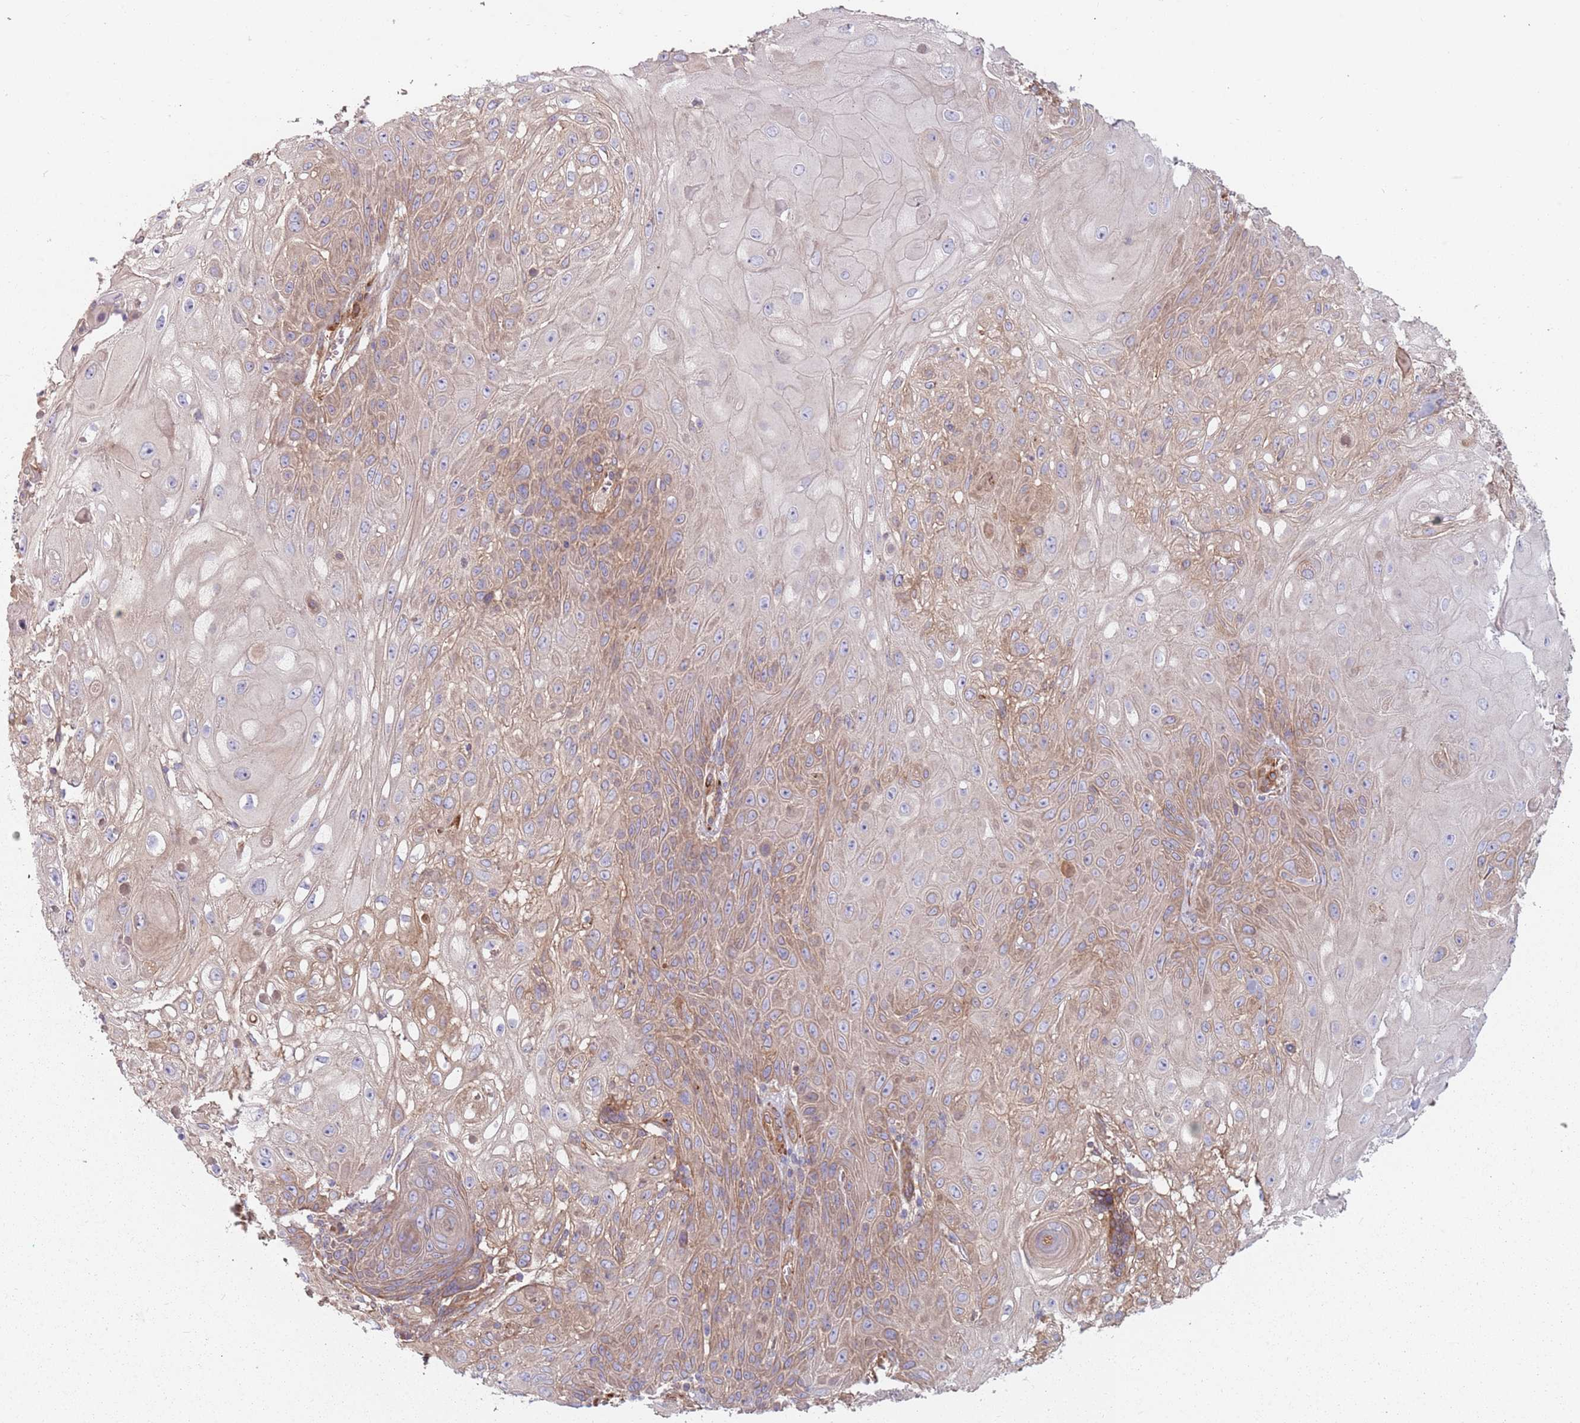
{"staining": {"intensity": "moderate", "quantity": "25%-75%", "location": "cytoplasmic/membranous"}, "tissue": "skin cancer", "cell_type": "Tumor cells", "image_type": "cancer", "snomed": [{"axis": "morphology", "description": "Normal tissue, NOS"}, {"axis": "morphology", "description": "Squamous cell carcinoma, NOS"}, {"axis": "topography", "description": "Skin"}, {"axis": "topography", "description": "Cartilage tissue"}], "caption": "Skin cancer (squamous cell carcinoma) stained for a protein (brown) exhibits moderate cytoplasmic/membranous positive expression in about 25%-75% of tumor cells.", "gene": "SPDL1", "patient": {"sex": "female", "age": 79}}